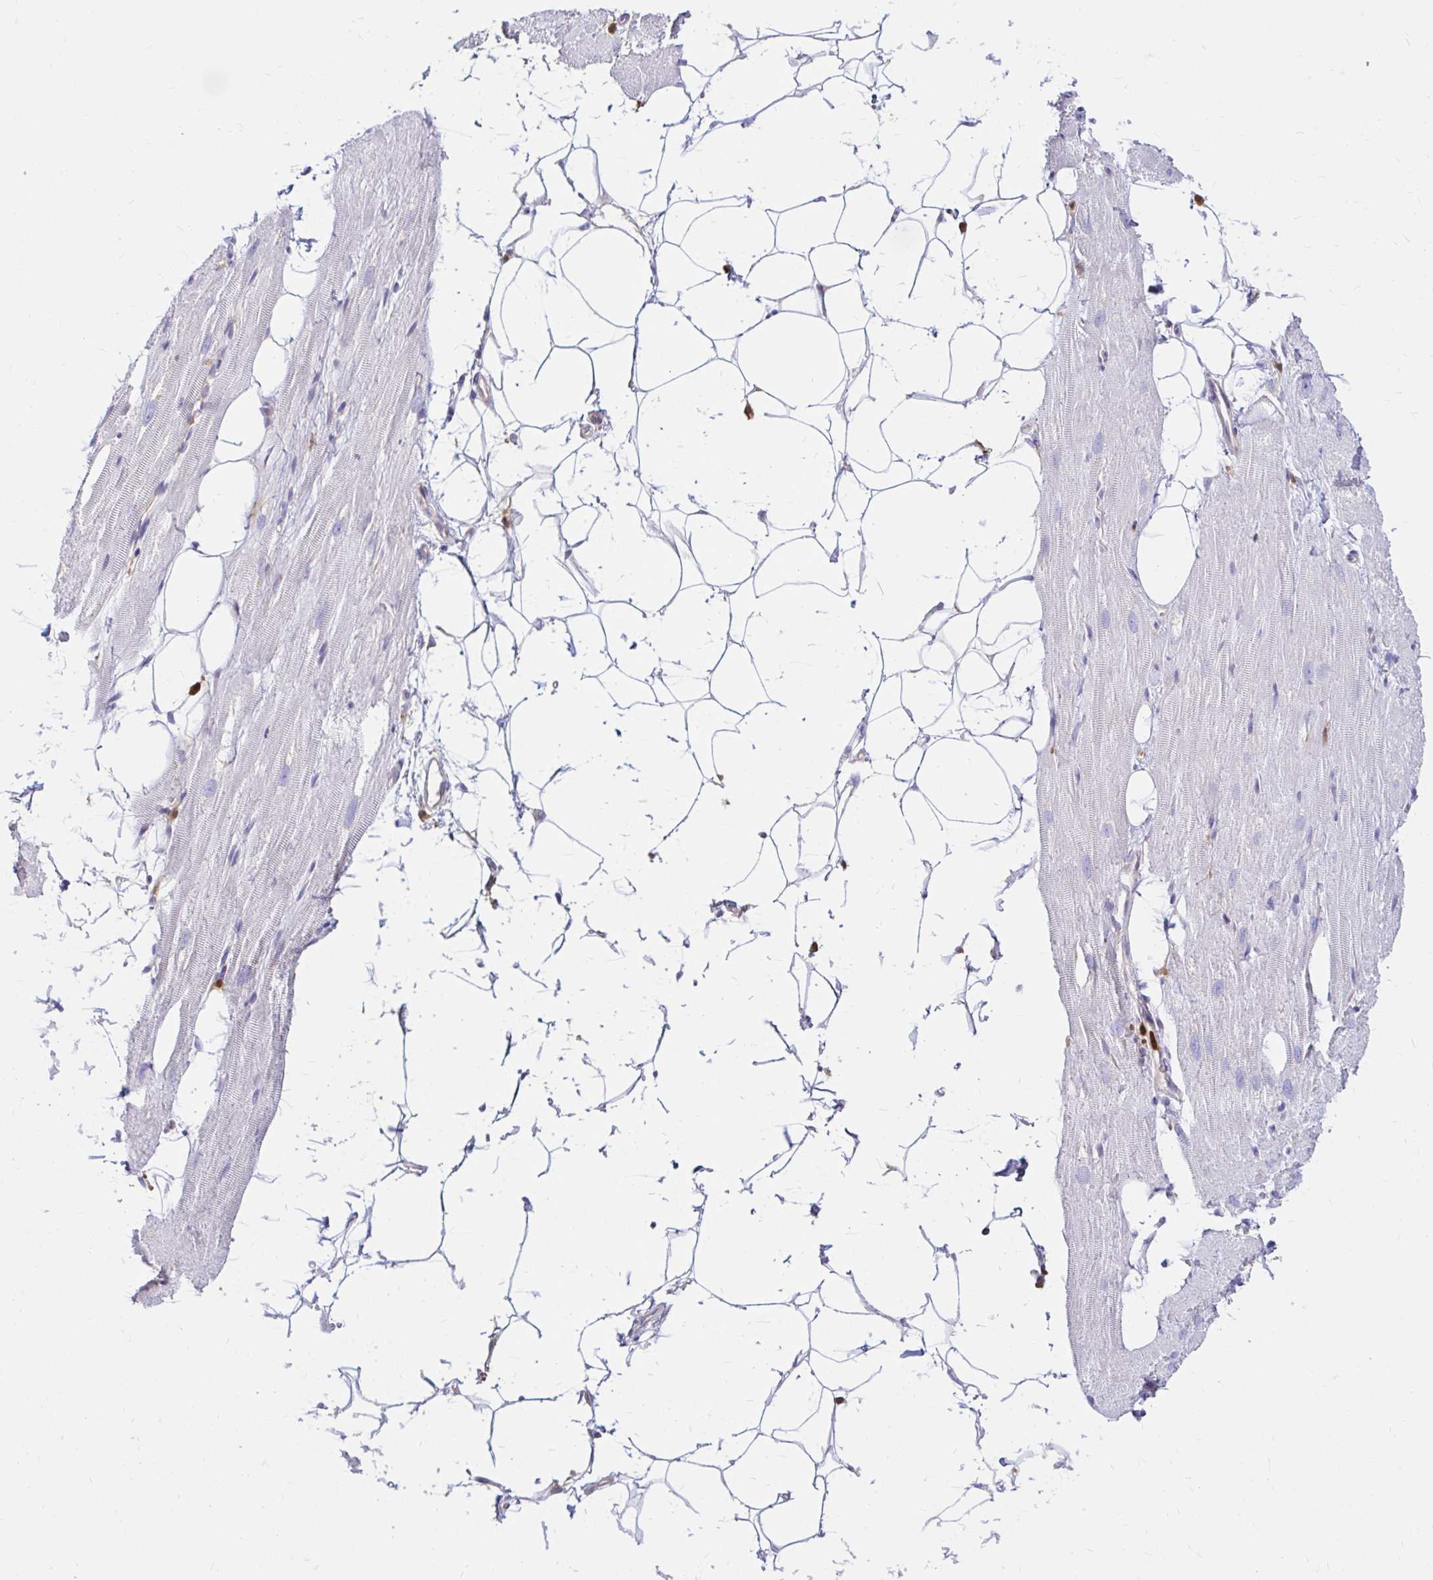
{"staining": {"intensity": "negative", "quantity": "none", "location": "none"}, "tissue": "heart muscle", "cell_type": "Cardiomyocytes", "image_type": "normal", "snomed": [{"axis": "morphology", "description": "Normal tissue, NOS"}, {"axis": "topography", "description": "Heart"}], "caption": "The histopathology image exhibits no staining of cardiomyocytes in benign heart muscle.", "gene": "PYCARD", "patient": {"sex": "male", "age": 62}}